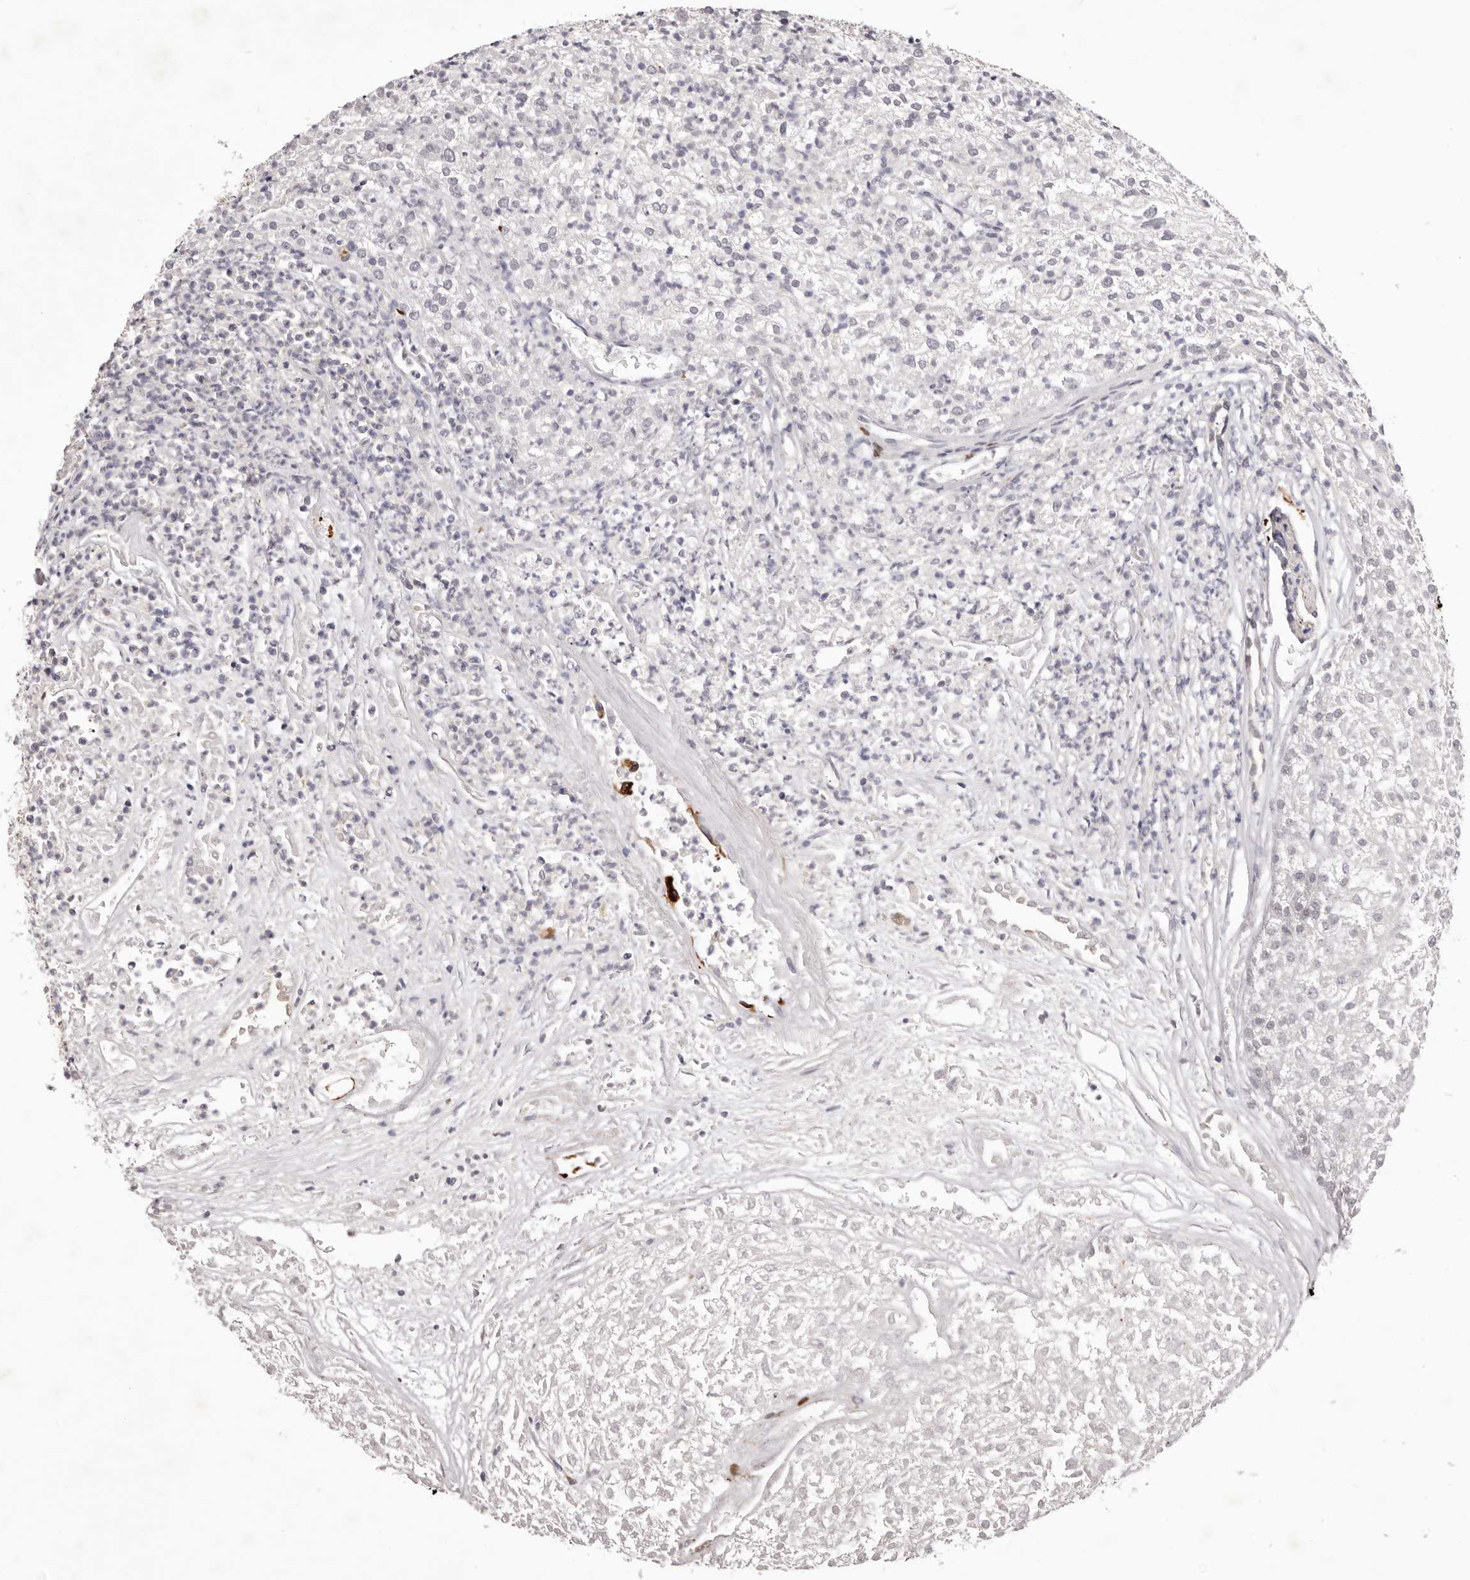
{"staining": {"intensity": "negative", "quantity": "none", "location": "none"}, "tissue": "renal cancer", "cell_type": "Tumor cells", "image_type": "cancer", "snomed": [{"axis": "morphology", "description": "Adenocarcinoma, NOS"}, {"axis": "topography", "description": "Kidney"}], "caption": "DAB (3,3'-diaminobenzidine) immunohistochemical staining of adenocarcinoma (renal) shows no significant staining in tumor cells.", "gene": "PNRC1", "patient": {"sex": "female", "age": 54}}